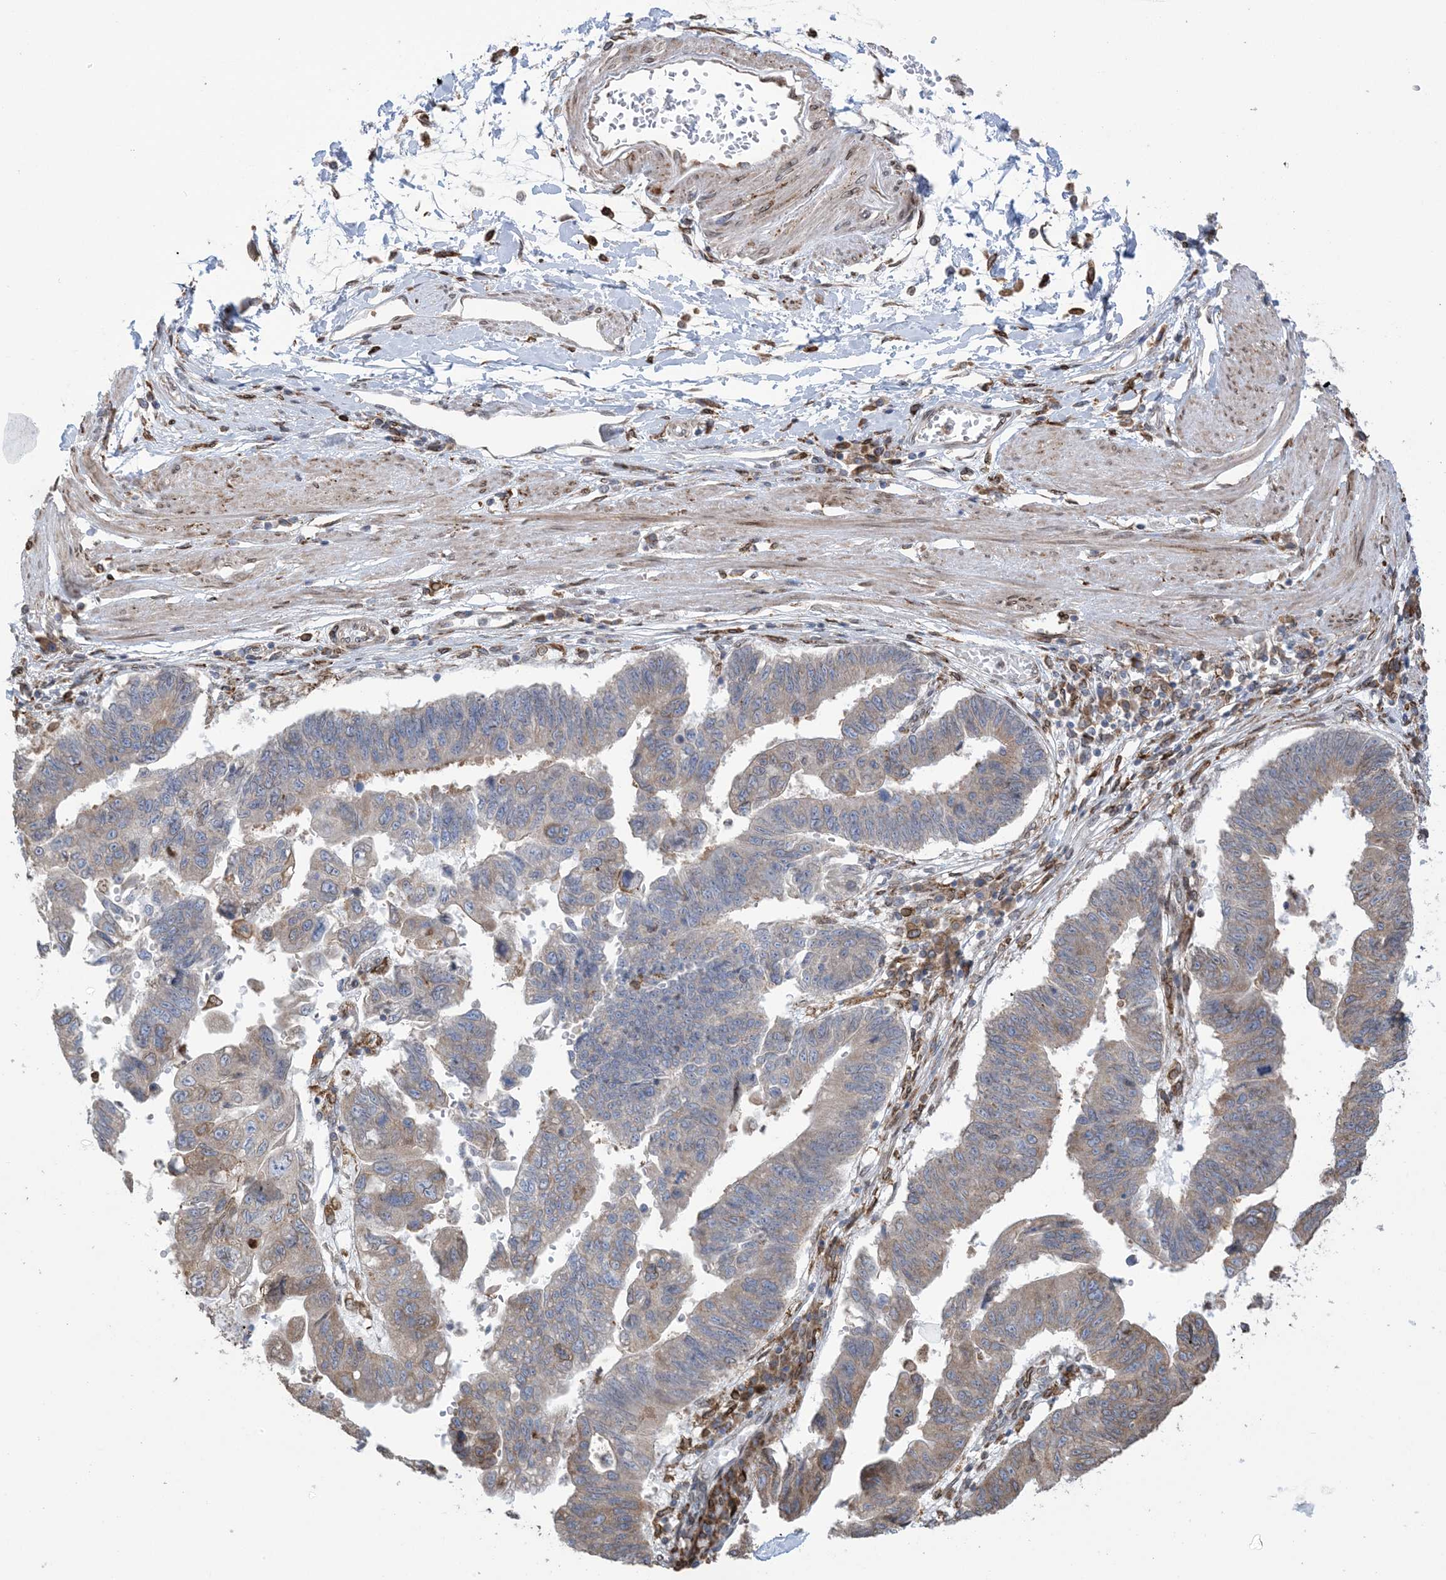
{"staining": {"intensity": "weak", "quantity": "25%-75%", "location": "cytoplasmic/membranous"}, "tissue": "stomach cancer", "cell_type": "Tumor cells", "image_type": "cancer", "snomed": [{"axis": "morphology", "description": "Adenocarcinoma, NOS"}, {"axis": "topography", "description": "Stomach"}], "caption": "IHC (DAB (3,3'-diaminobenzidine)) staining of stomach cancer (adenocarcinoma) reveals weak cytoplasmic/membranous protein positivity in about 25%-75% of tumor cells. (Stains: DAB (3,3'-diaminobenzidine) in brown, nuclei in blue, Microscopy: brightfield microscopy at high magnification).", "gene": "SHANK1", "patient": {"sex": "male", "age": 59}}